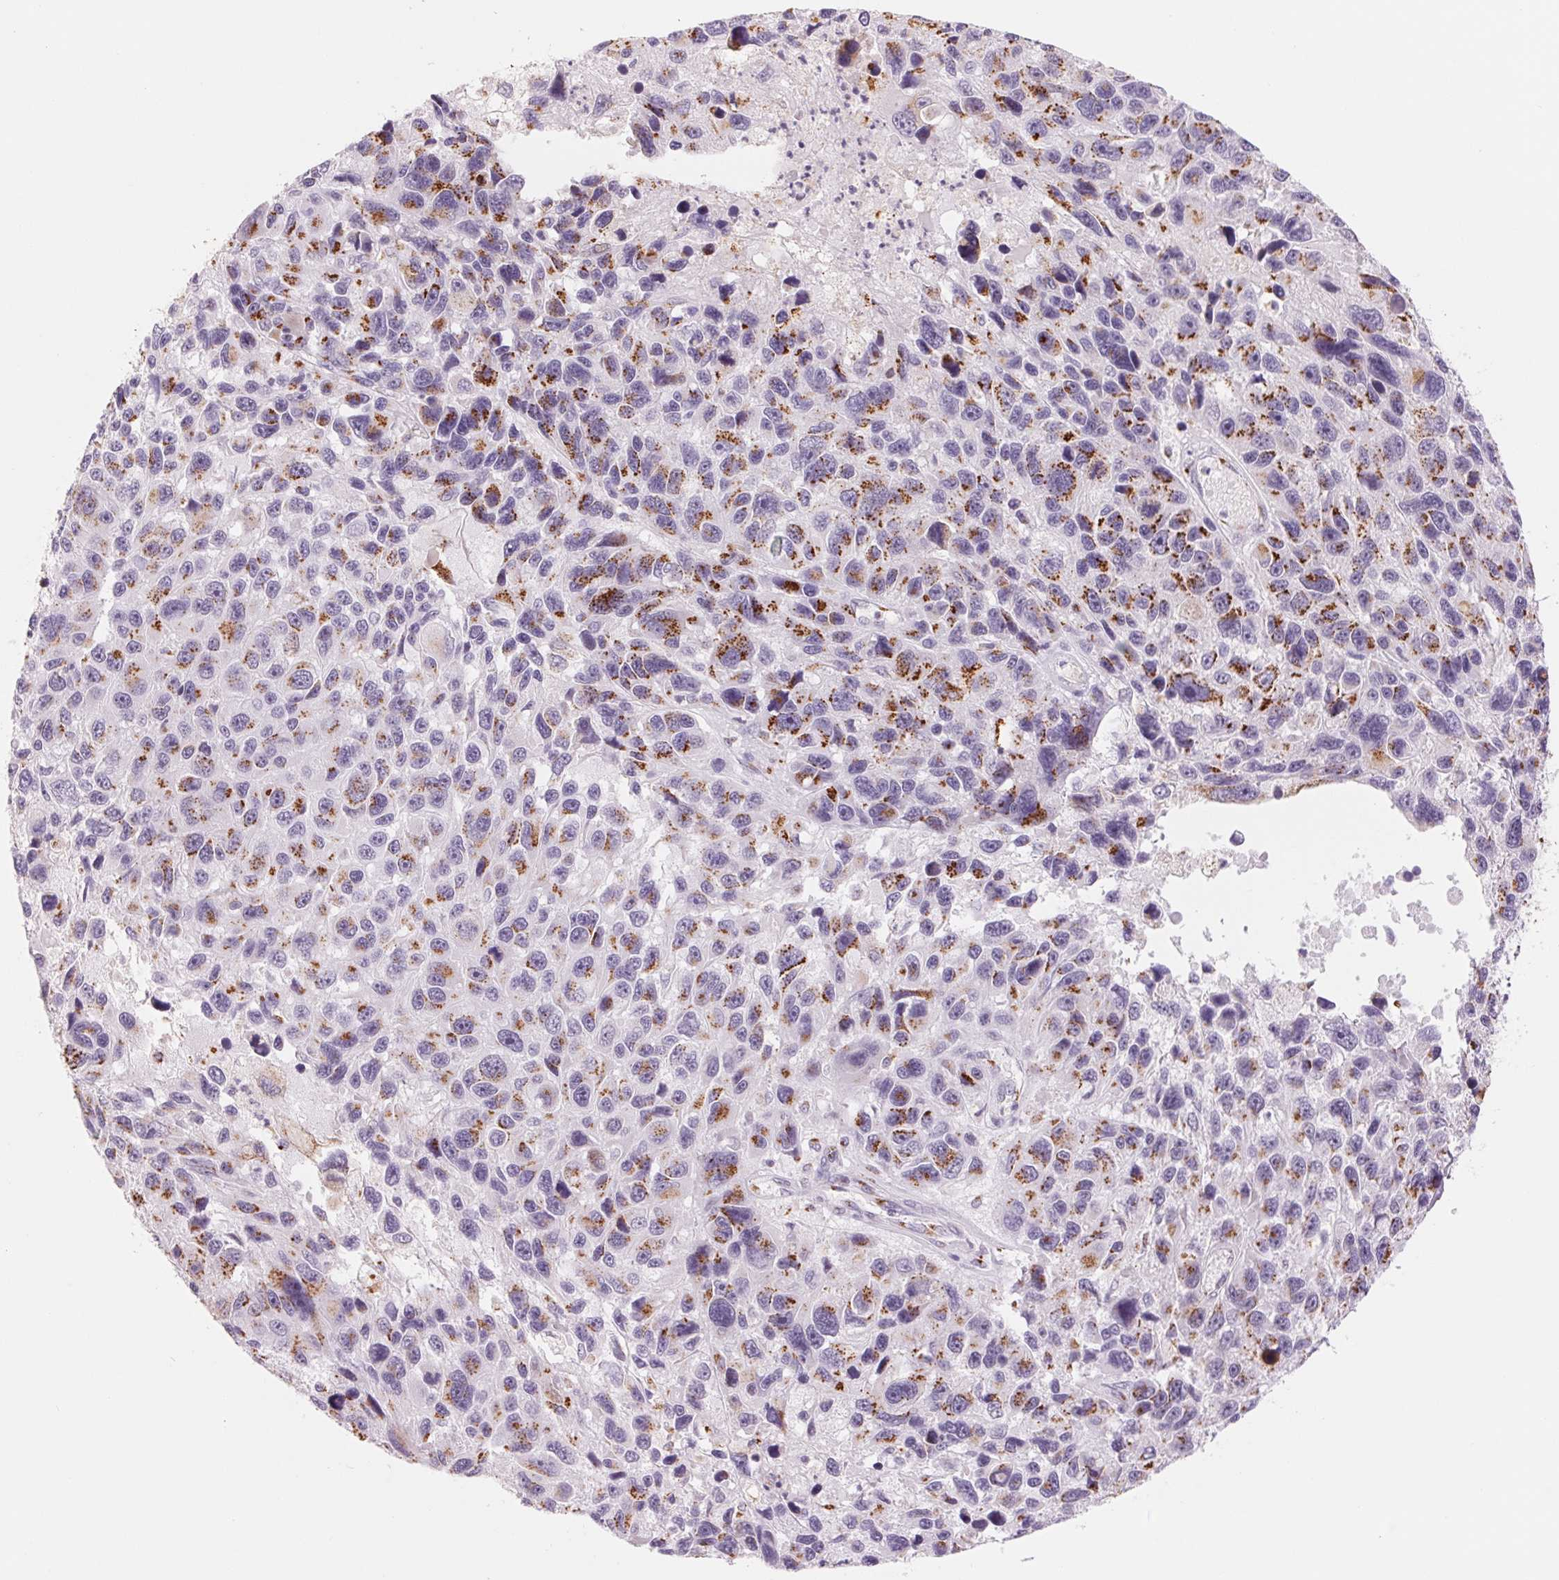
{"staining": {"intensity": "strong", "quantity": "25%-75%", "location": "cytoplasmic/membranous"}, "tissue": "melanoma", "cell_type": "Tumor cells", "image_type": "cancer", "snomed": [{"axis": "morphology", "description": "Malignant melanoma, NOS"}, {"axis": "topography", "description": "Skin"}], "caption": "Tumor cells demonstrate strong cytoplasmic/membranous expression in approximately 25%-75% of cells in melanoma. (Brightfield microscopy of DAB IHC at high magnification).", "gene": "GALNT7", "patient": {"sex": "male", "age": 53}}